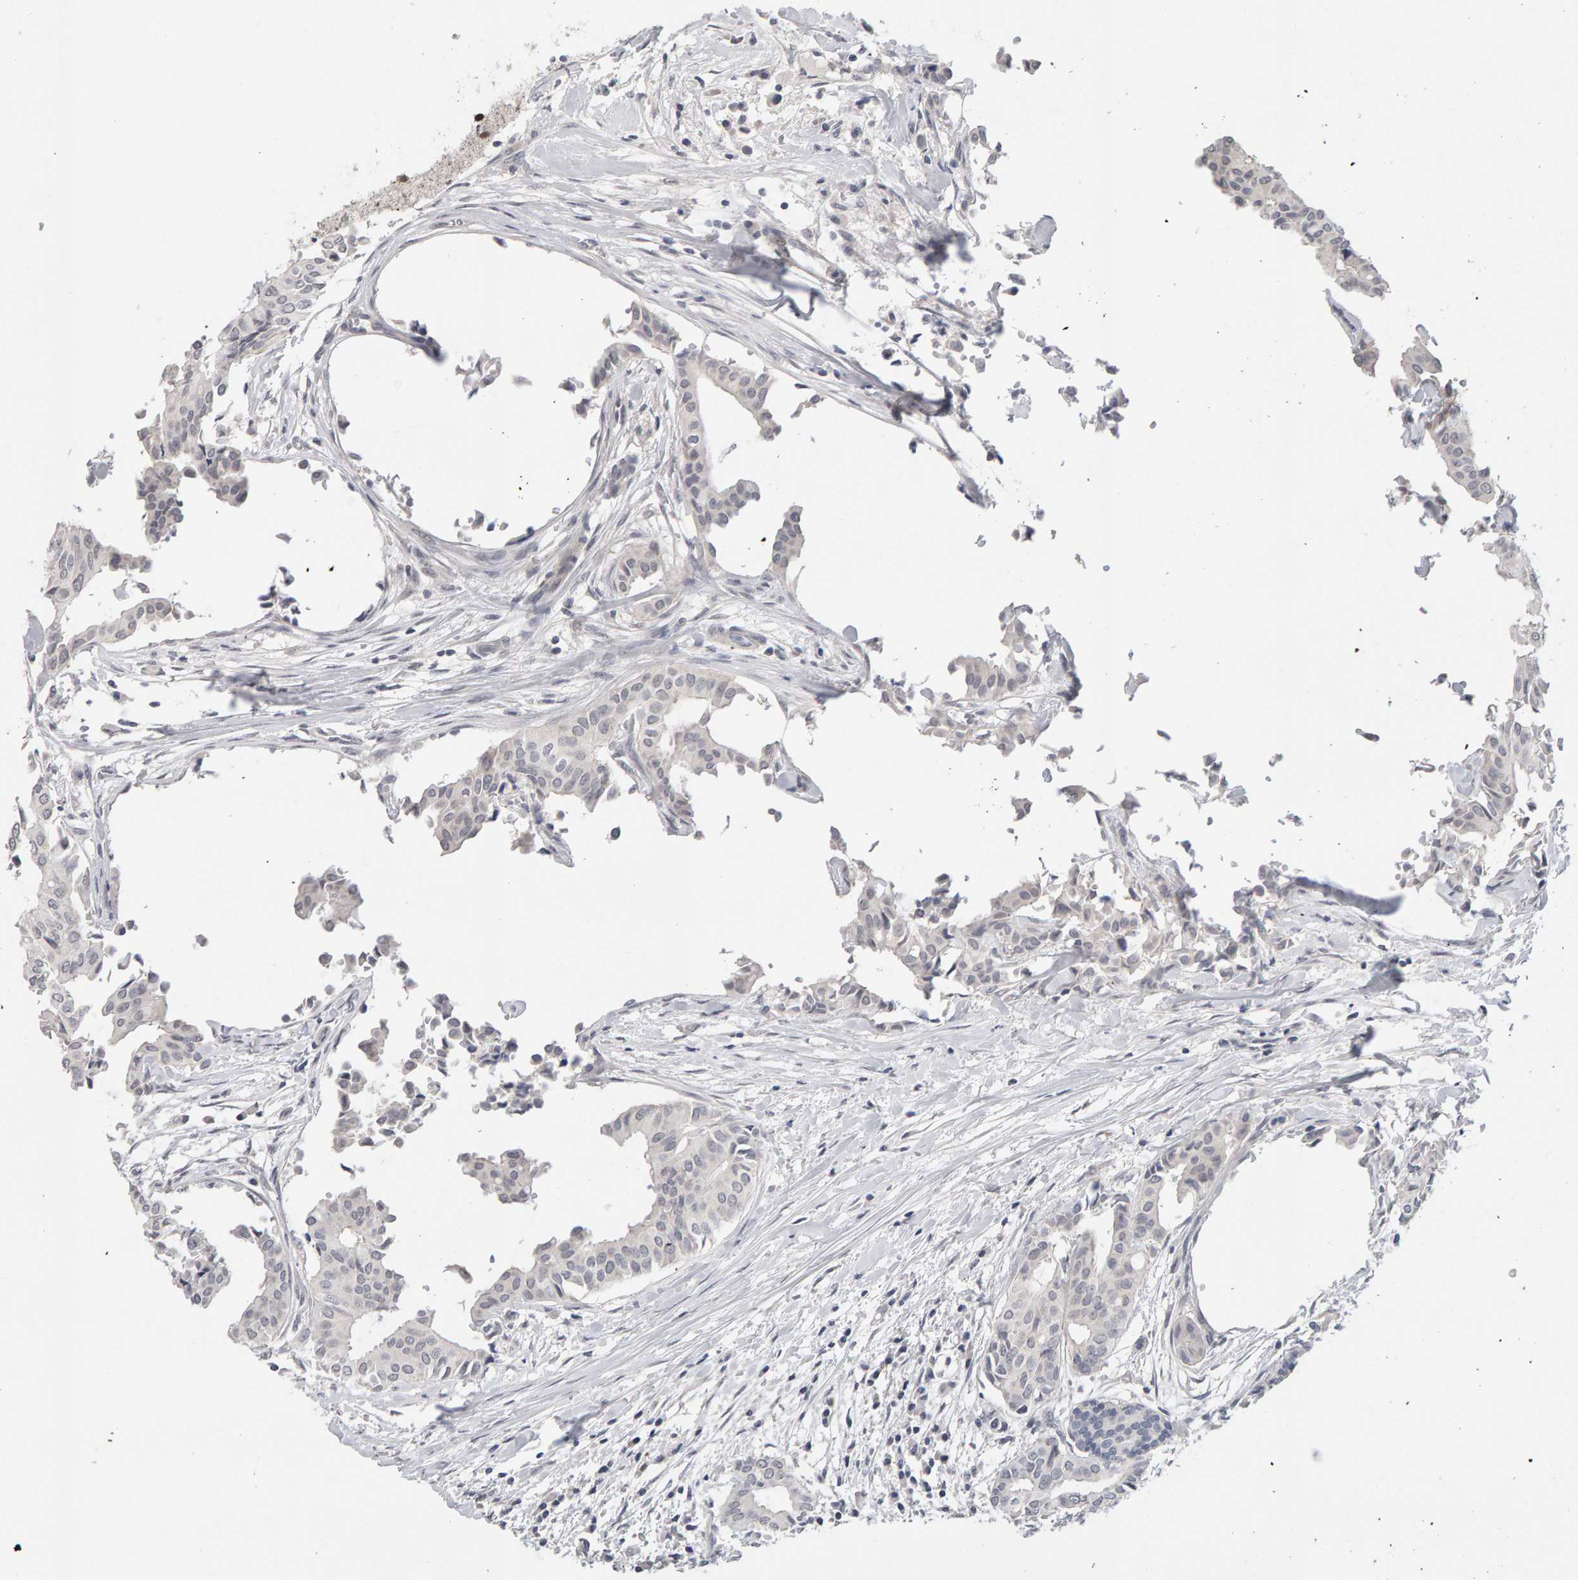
{"staining": {"intensity": "negative", "quantity": "none", "location": "none"}, "tissue": "head and neck cancer", "cell_type": "Tumor cells", "image_type": "cancer", "snomed": [{"axis": "morphology", "description": "Adenocarcinoma, NOS"}, {"axis": "topography", "description": "Salivary gland"}, {"axis": "topography", "description": "Head-Neck"}], "caption": "A micrograph of human head and neck cancer is negative for staining in tumor cells.", "gene": "HNF4A", "patient": {"sex": "female", "age": 59}}